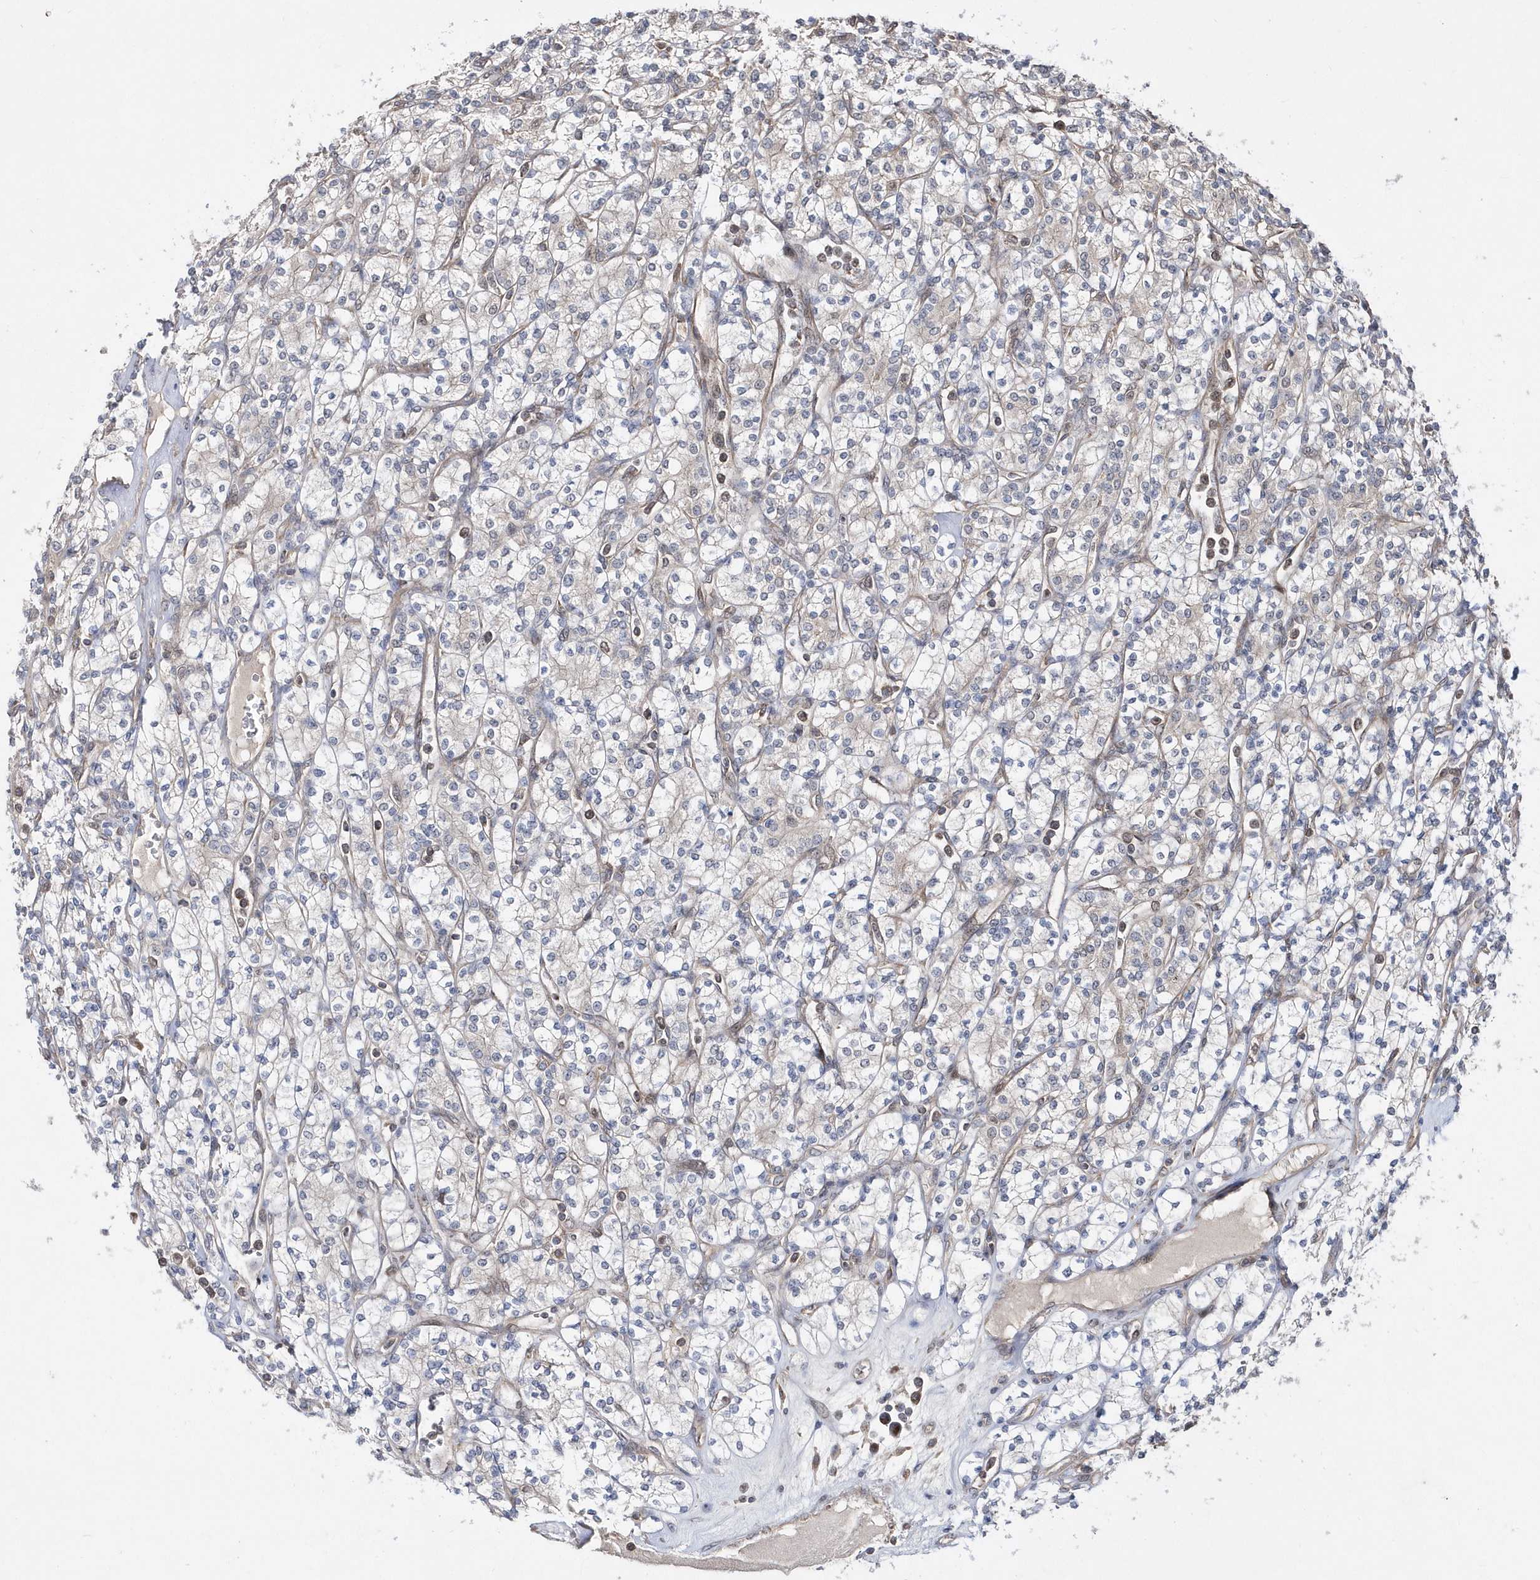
{"staining": {"intensity": "negative", "quantity": "none", "location": "none"}, "tissue": "renal cancer", "cell_type": "Tumor cells", "image_type": "cancer", "snomed": [{"axis": "morphology", "description": "Adenocarcinoma, NOS"}, {"axis": "topography", "description": "Kidney"}], "caption": "High magnification brightfield microscopy of renal cancer (adenocarcinoma) stained with DAB (brown) and counterstained with hematoxylin (blue): tumor cells show no significant expression.", "gene": "DALRD3", "patient": {"sex": "male", "age": 77}}